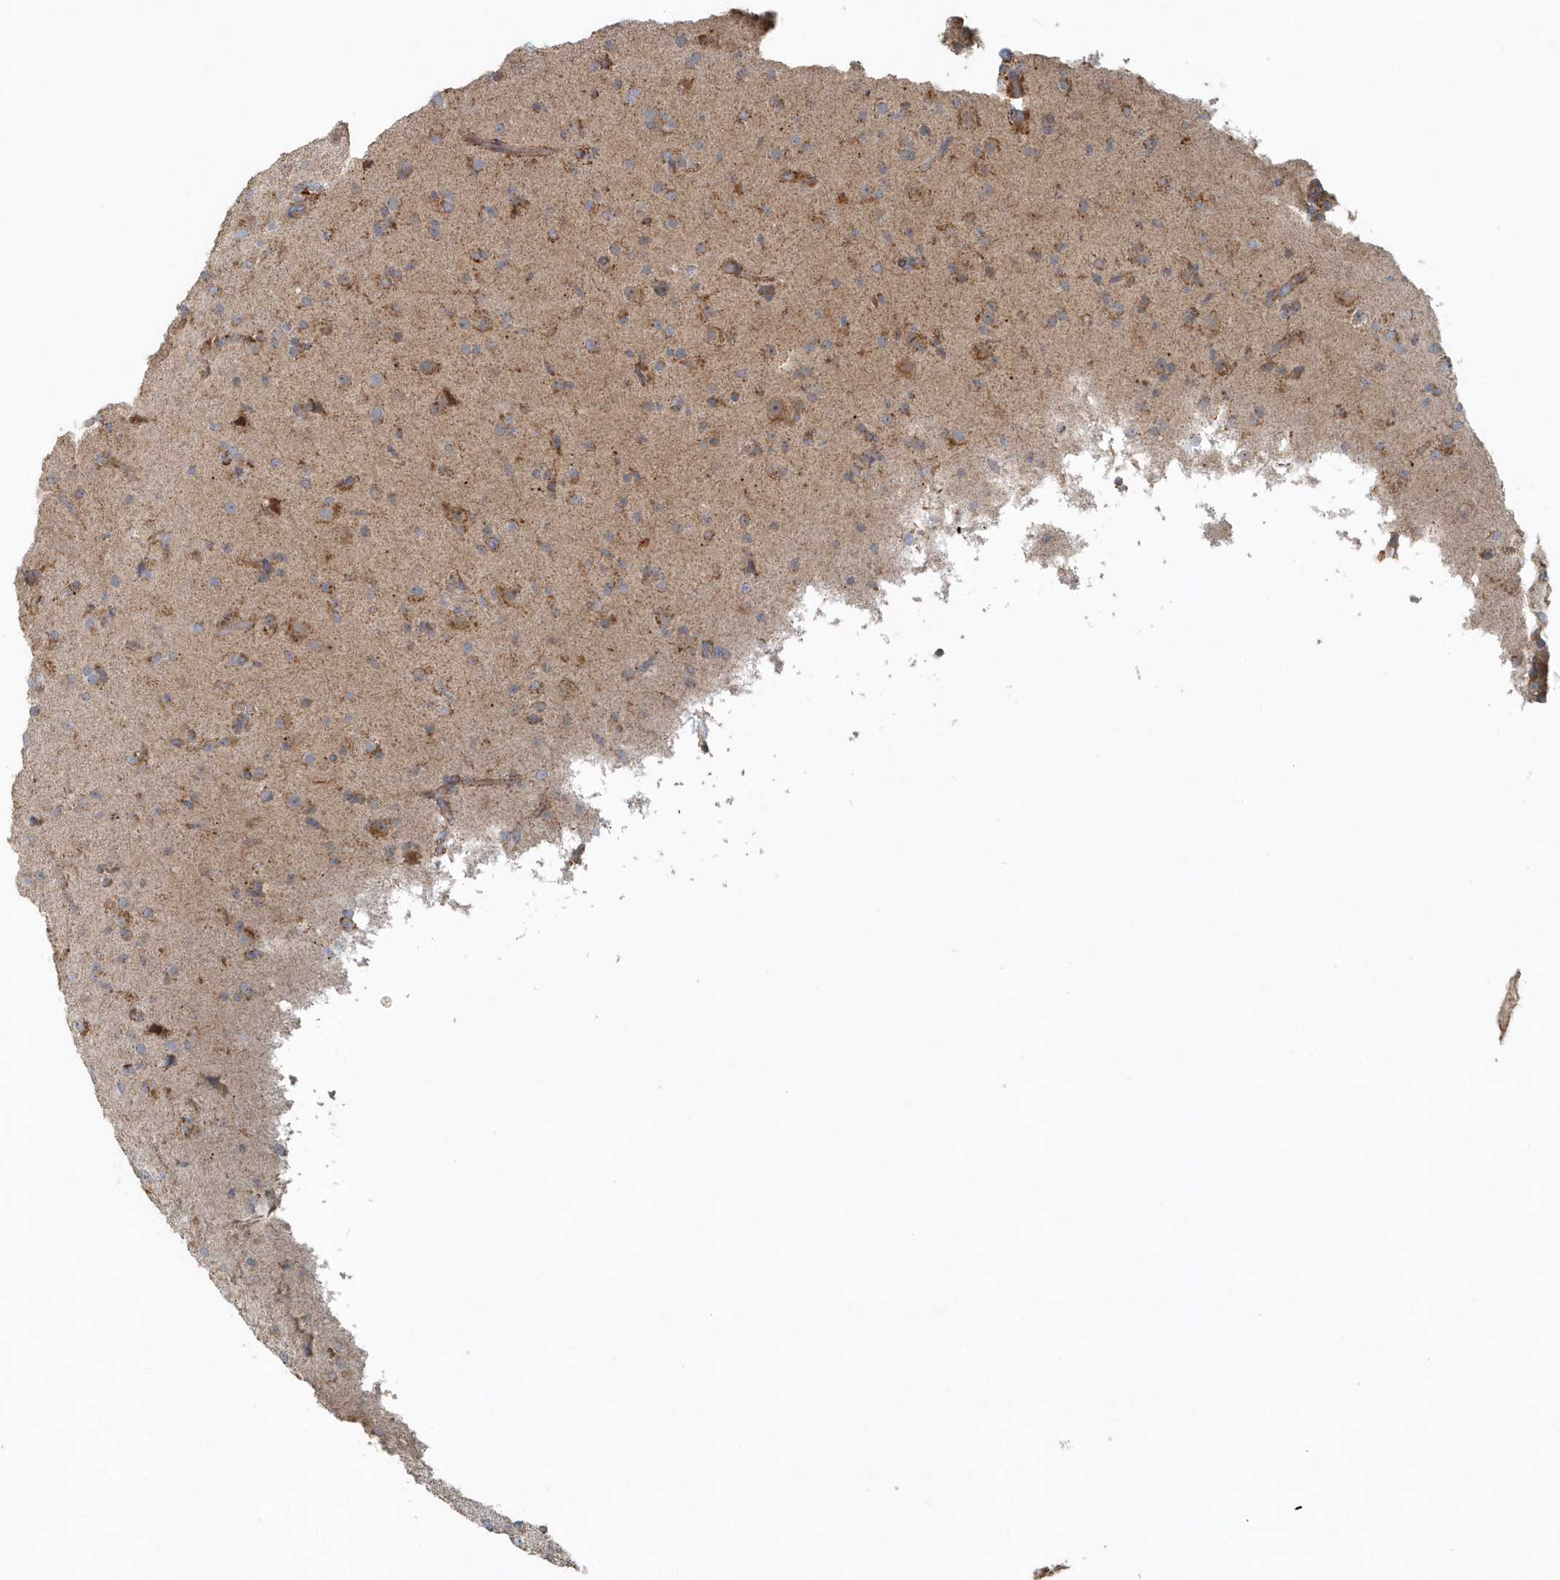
{"staining": {"intensity": "moderate", "quantity": "<25%", "location": "cytoplasmic/membranous"}, "tissue": "glioma", "cell_type": "Tumor cells", "image_type": "cancer", "snomed": [{"axis": "morphology", "description": "Glioma, malignant, Low grade"}, {"axis": "topography", "description": "Brain"}], "caption": "Immunohistochemical staining of malignant glioma (low-grade) reveals moderate cytoplasmic/membranous protein staining in about <25% of tumor cells.", "gene": "MMUT", "patient": {"sex": "male", "age": 65}}